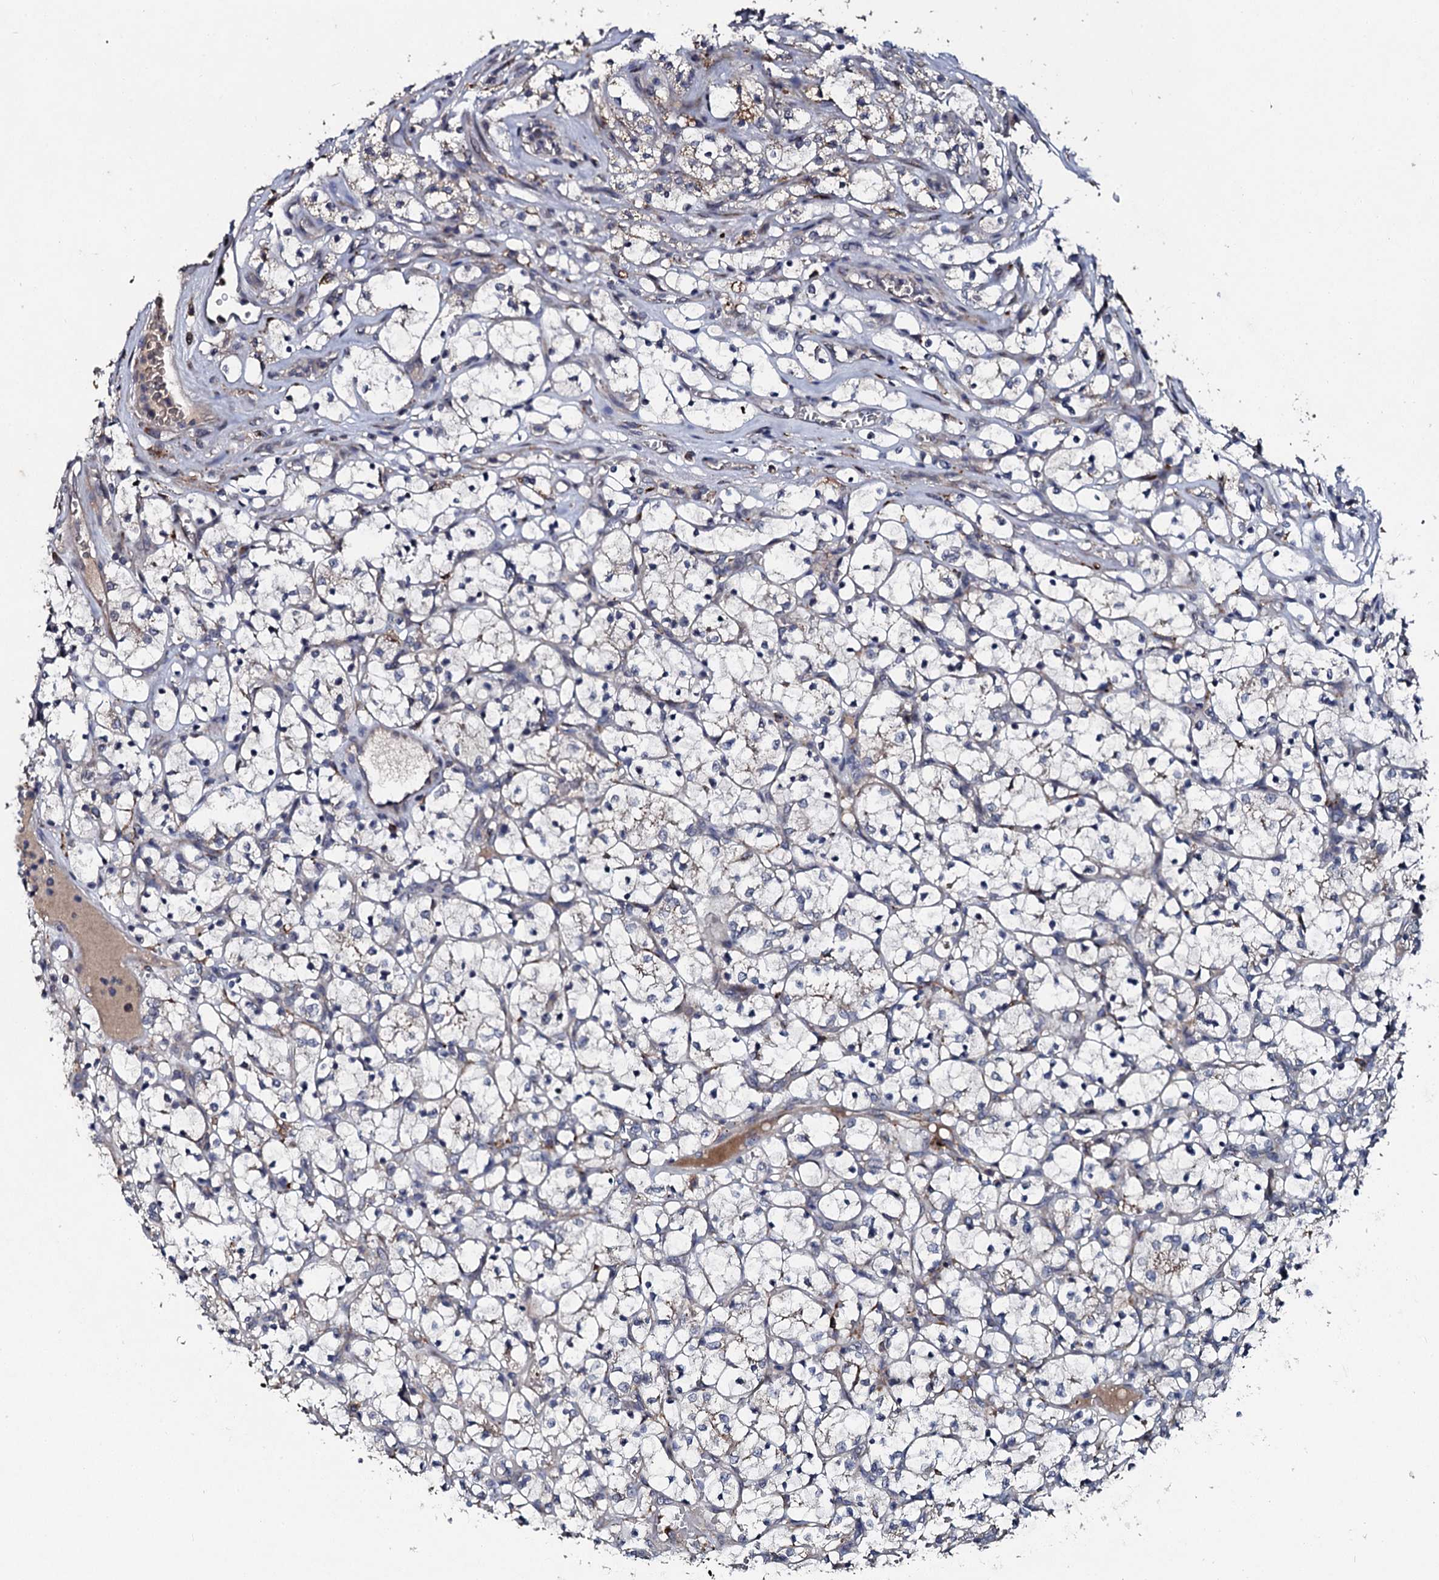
{"staining": {"intensity": "negative", "quantity": "none", "location": "none"}, "tissue": "renal cancer", "cell_type": "Tumor cells", "image_type": "cancer", "snomed": [{"axis": "morphology", "description": "Adenocarcinoma, NOS"}, {"axis": "topography", "description": "Kidney"}], "caption": "Tumor cells are negative for protein expression in human renal cancer (adenocarcinoma). (IHC, brightfield microscopy, high magnification).", "gene": "LRRC28", "patient": {"sex": "female", "age": 69}}